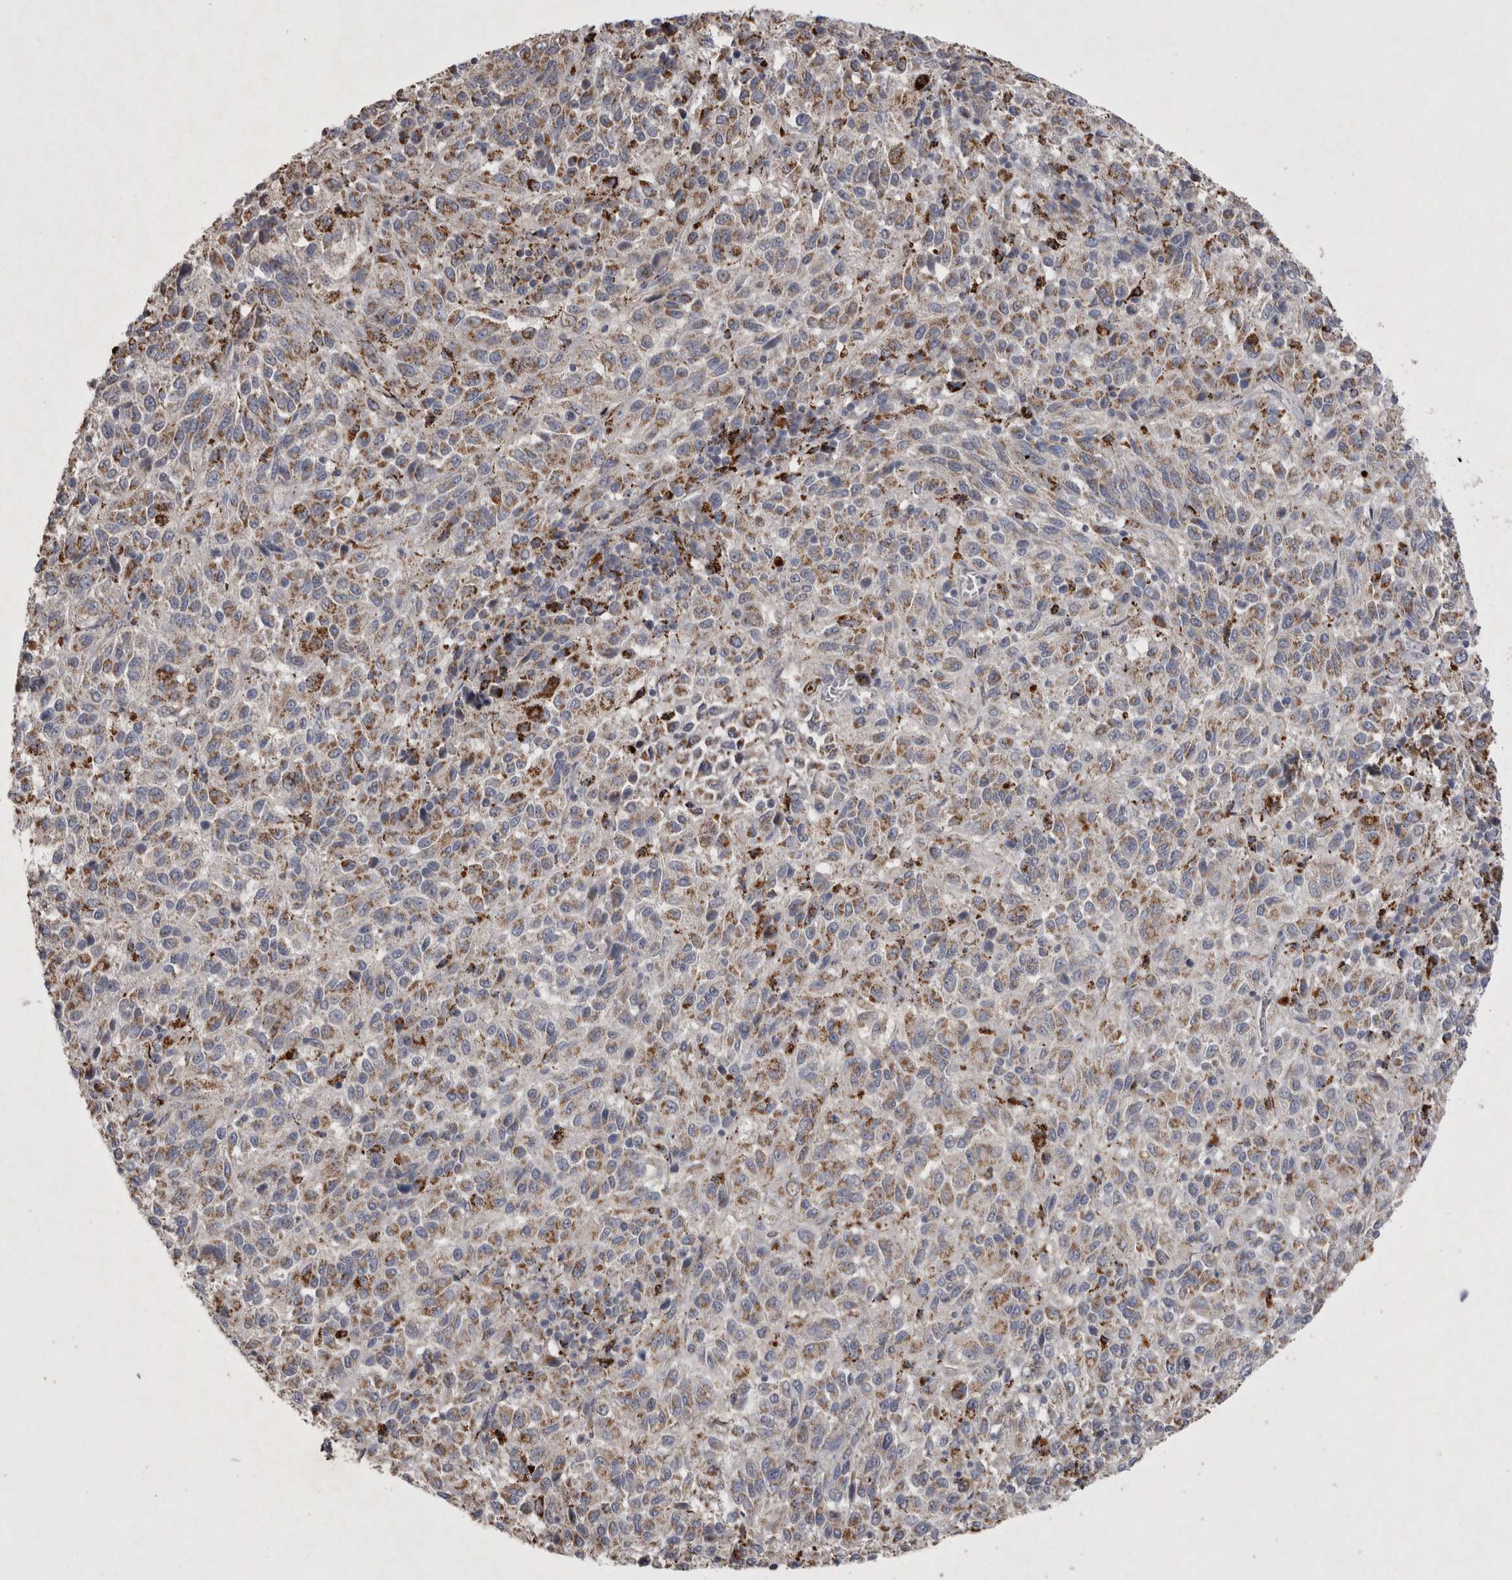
{"staining": {"intensity": "moderate", "quantity": ">75%", "location": "cytoplasmic/membranous"}, "tissue": "melanoma", "cell_type": "Tumor cells", "image_type": "cancer", "snomed": [{"axis": "morphology", "description": "Malignant melanoma, Metastatic site"}, {"axis": "topography", "description": "Lung"}], "caption": "Immunohistochemistry (IHC) of human malignant melanoma (metastatic site) exhibits medium levels of moderate cytoplasmic/membranous staining in approximately >75% of tumor cells. The staining is performed using DAB brown chromogen to label protein expression. The nuclei are counter-stained blue using hematoxylin.", "gene": "DKK3", "patient": {"sex": "male", "age": 64}}